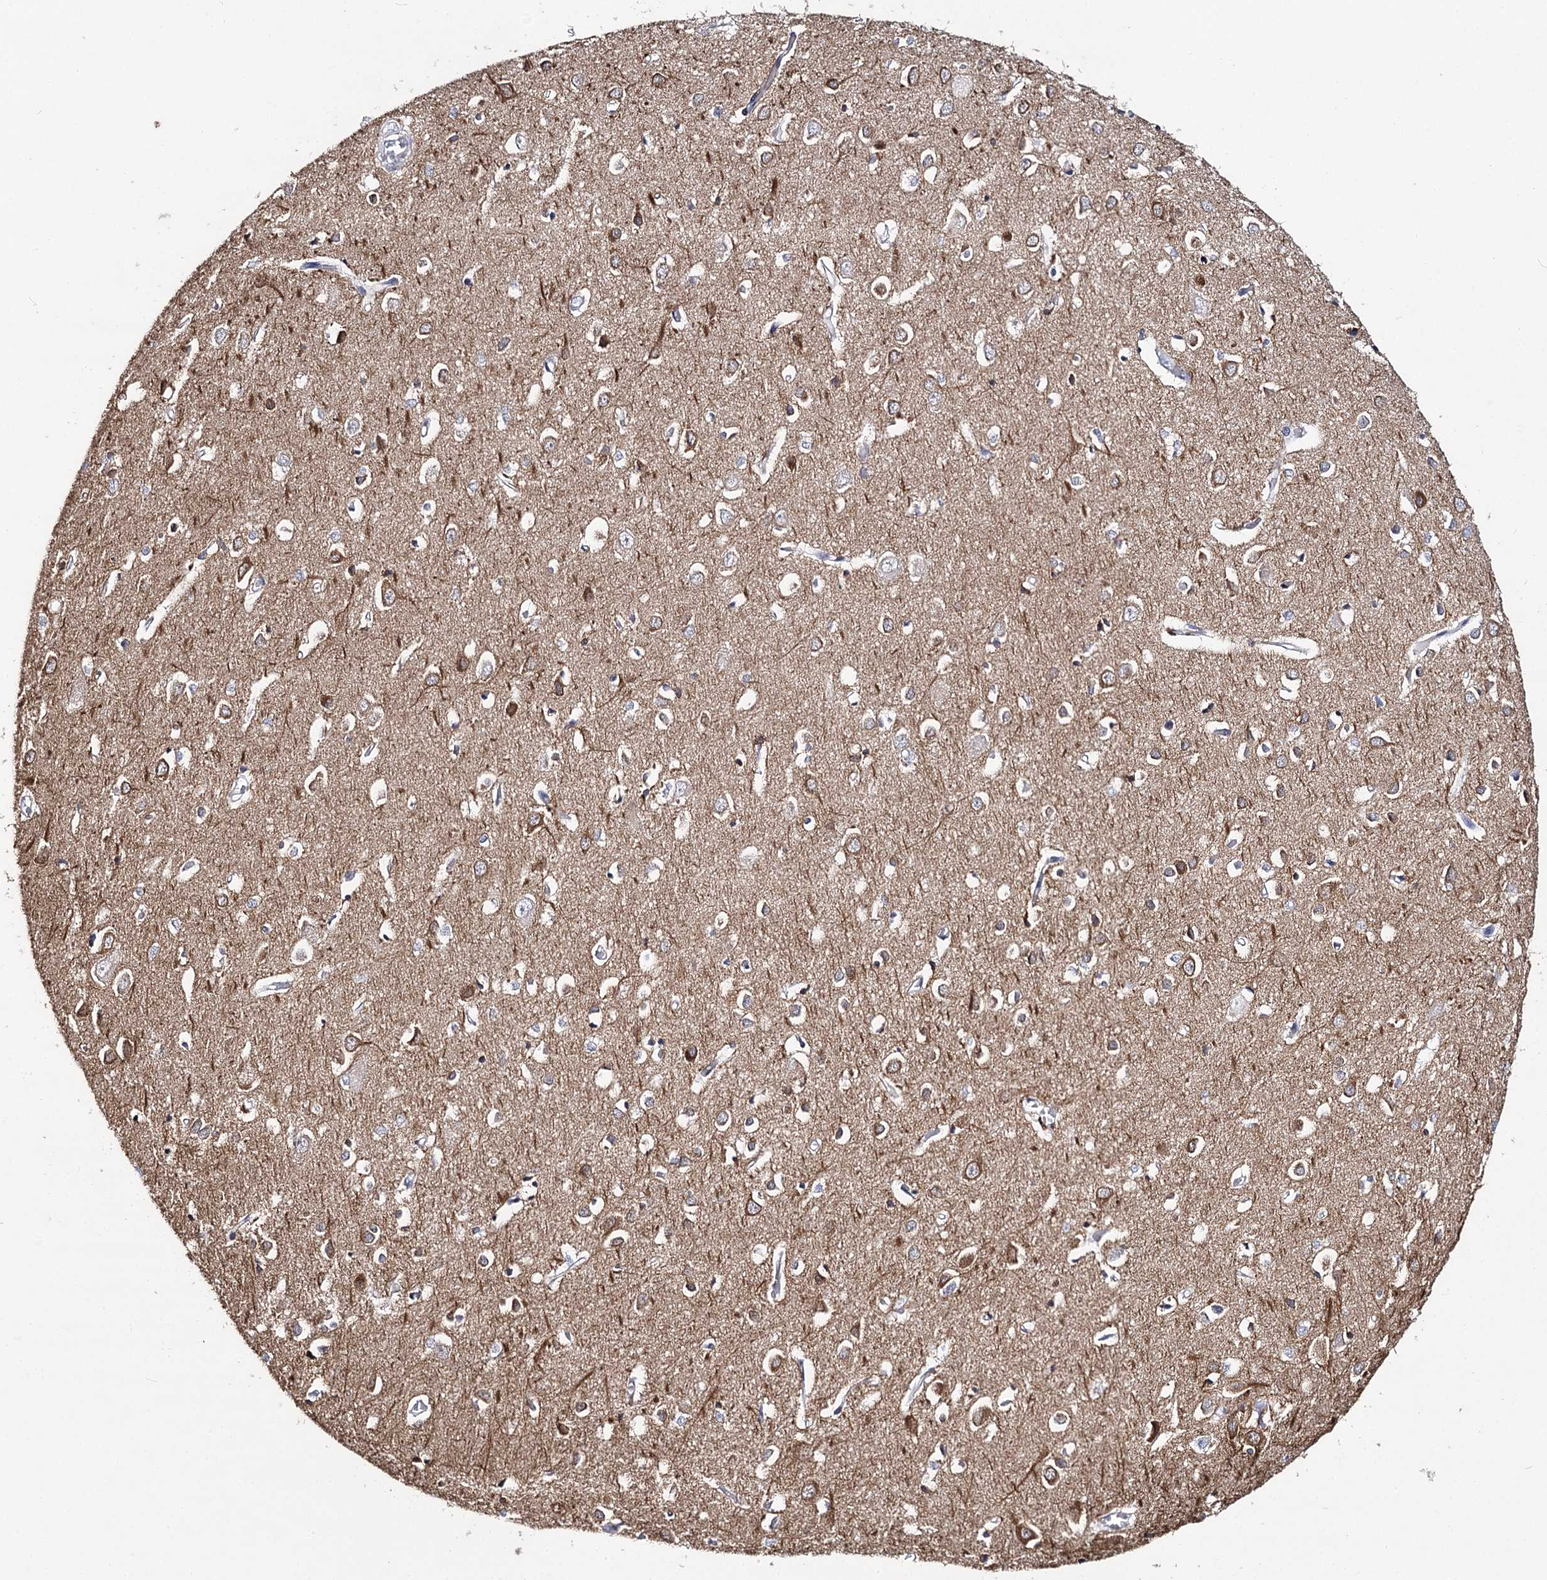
{"staining": {"intensity": "negative", "quantity": "none", "location": "none"}, "tissue": "cerebral cortex", "cell_type": "Endothelial cells", "image_type": "normal", "snomed": [{"axis": "morphology", "description": "Normal tissue, NOS"}, {"axis": "topography", "description": "Cerebral cortex"}], "caption": "The histopathology image exhibits no staining of endothelial cells in normal cerebral cortex.", "gene": "TEX12", "patient": {"sex": "female", "age": 64}}